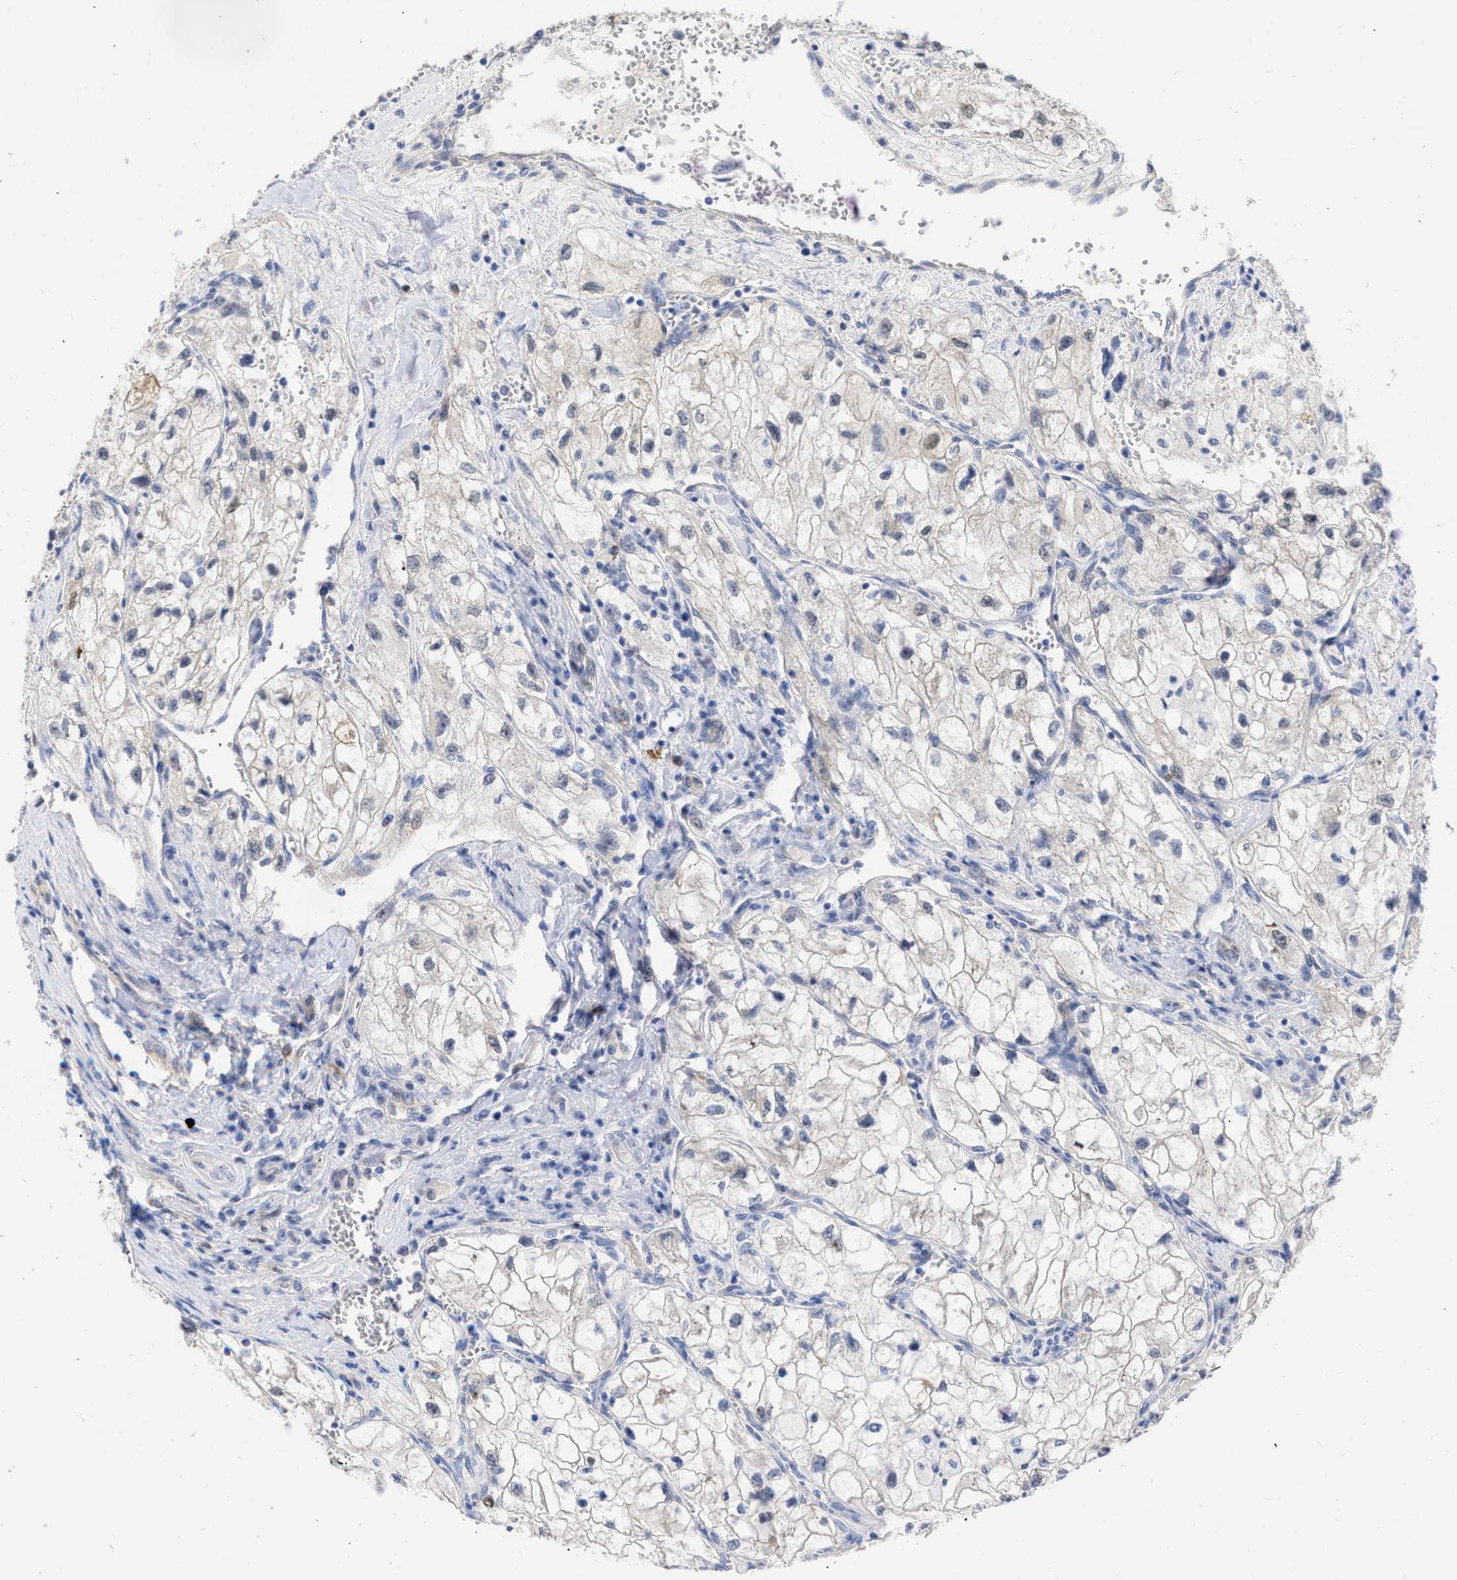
{"staining": {"intensity": "weak", "quantity": "<25%", "location": "cytoplasmic/membranous"}, "tissue": "renal cancer", "cell_type": "Tumor cells", "image_type": "cancer", "snomed": [{"axis": "morphology", "description": "Adenocarcinoma, NOS"}, {"axis": "topography", "description": "Kidney"}], "caption": "Protein analysis of adenocarcinoma (renal) shows no significant staining in tumor cells.", "gene": "THRA", "patient": {"sex": "female", "age": 70}}